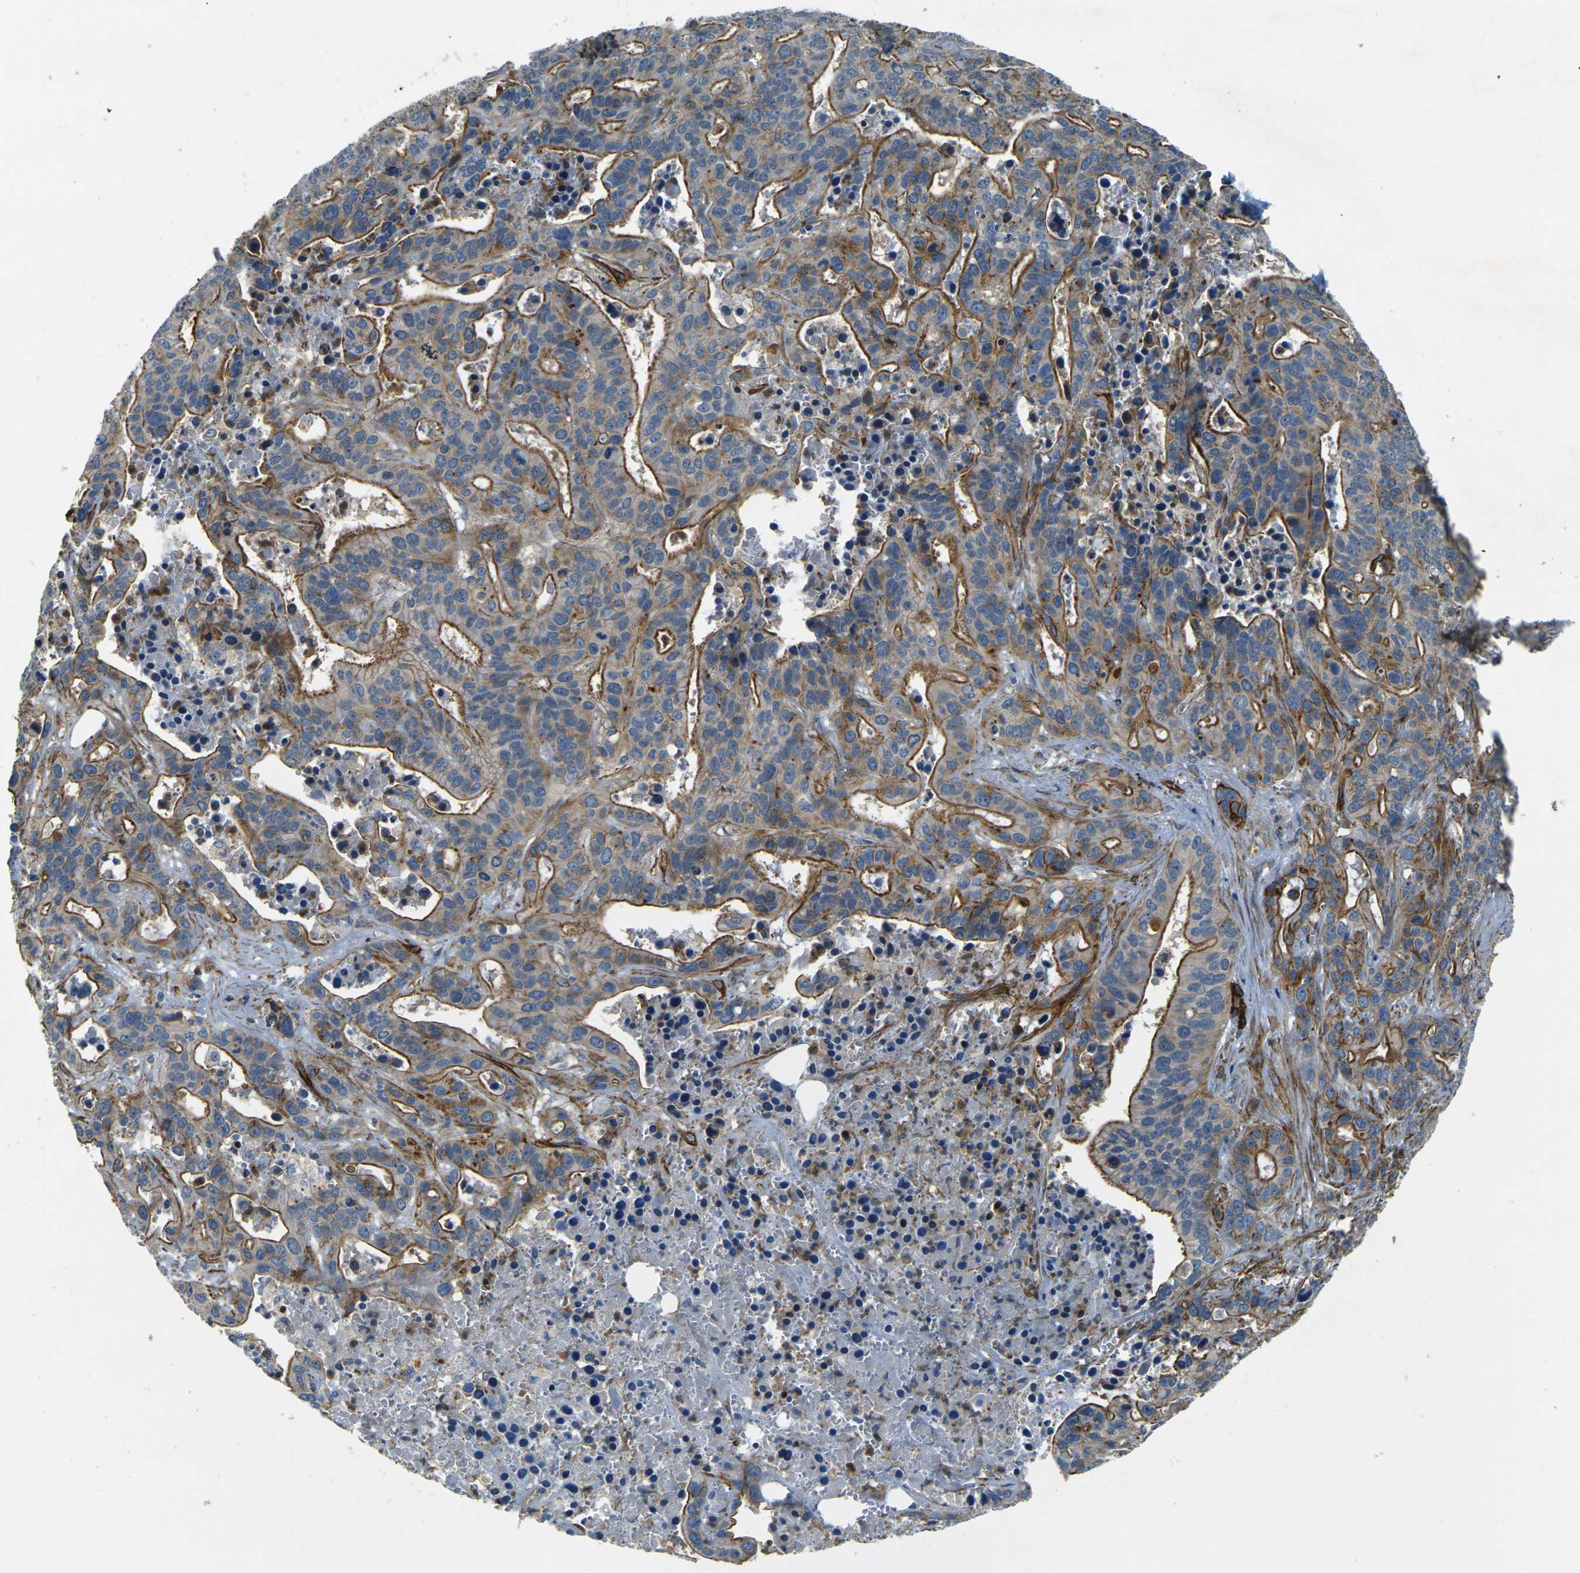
{"staining": {"intensity": "moderate", "quantity": ">75%", "location": "cytoplasmic/membranous"}, "tissue": "liver cancer", "cell_type": "Tumor cells", "image_type": "cancer", "snomed": [{"axis": "morphology", "description": "Cholangiocarcinoma"}, {"axis": "topography", "description": "Liver"}], "caption": "The histopathology image displays immunohistochemical staining of cholangiocarcinoma (liver). There is moderate cytoplasmic/membranous staining is appreciated in about >75% of tumor cells.", "gene": "EPHA7", "patient": {"sex": "female", "age": 65}}